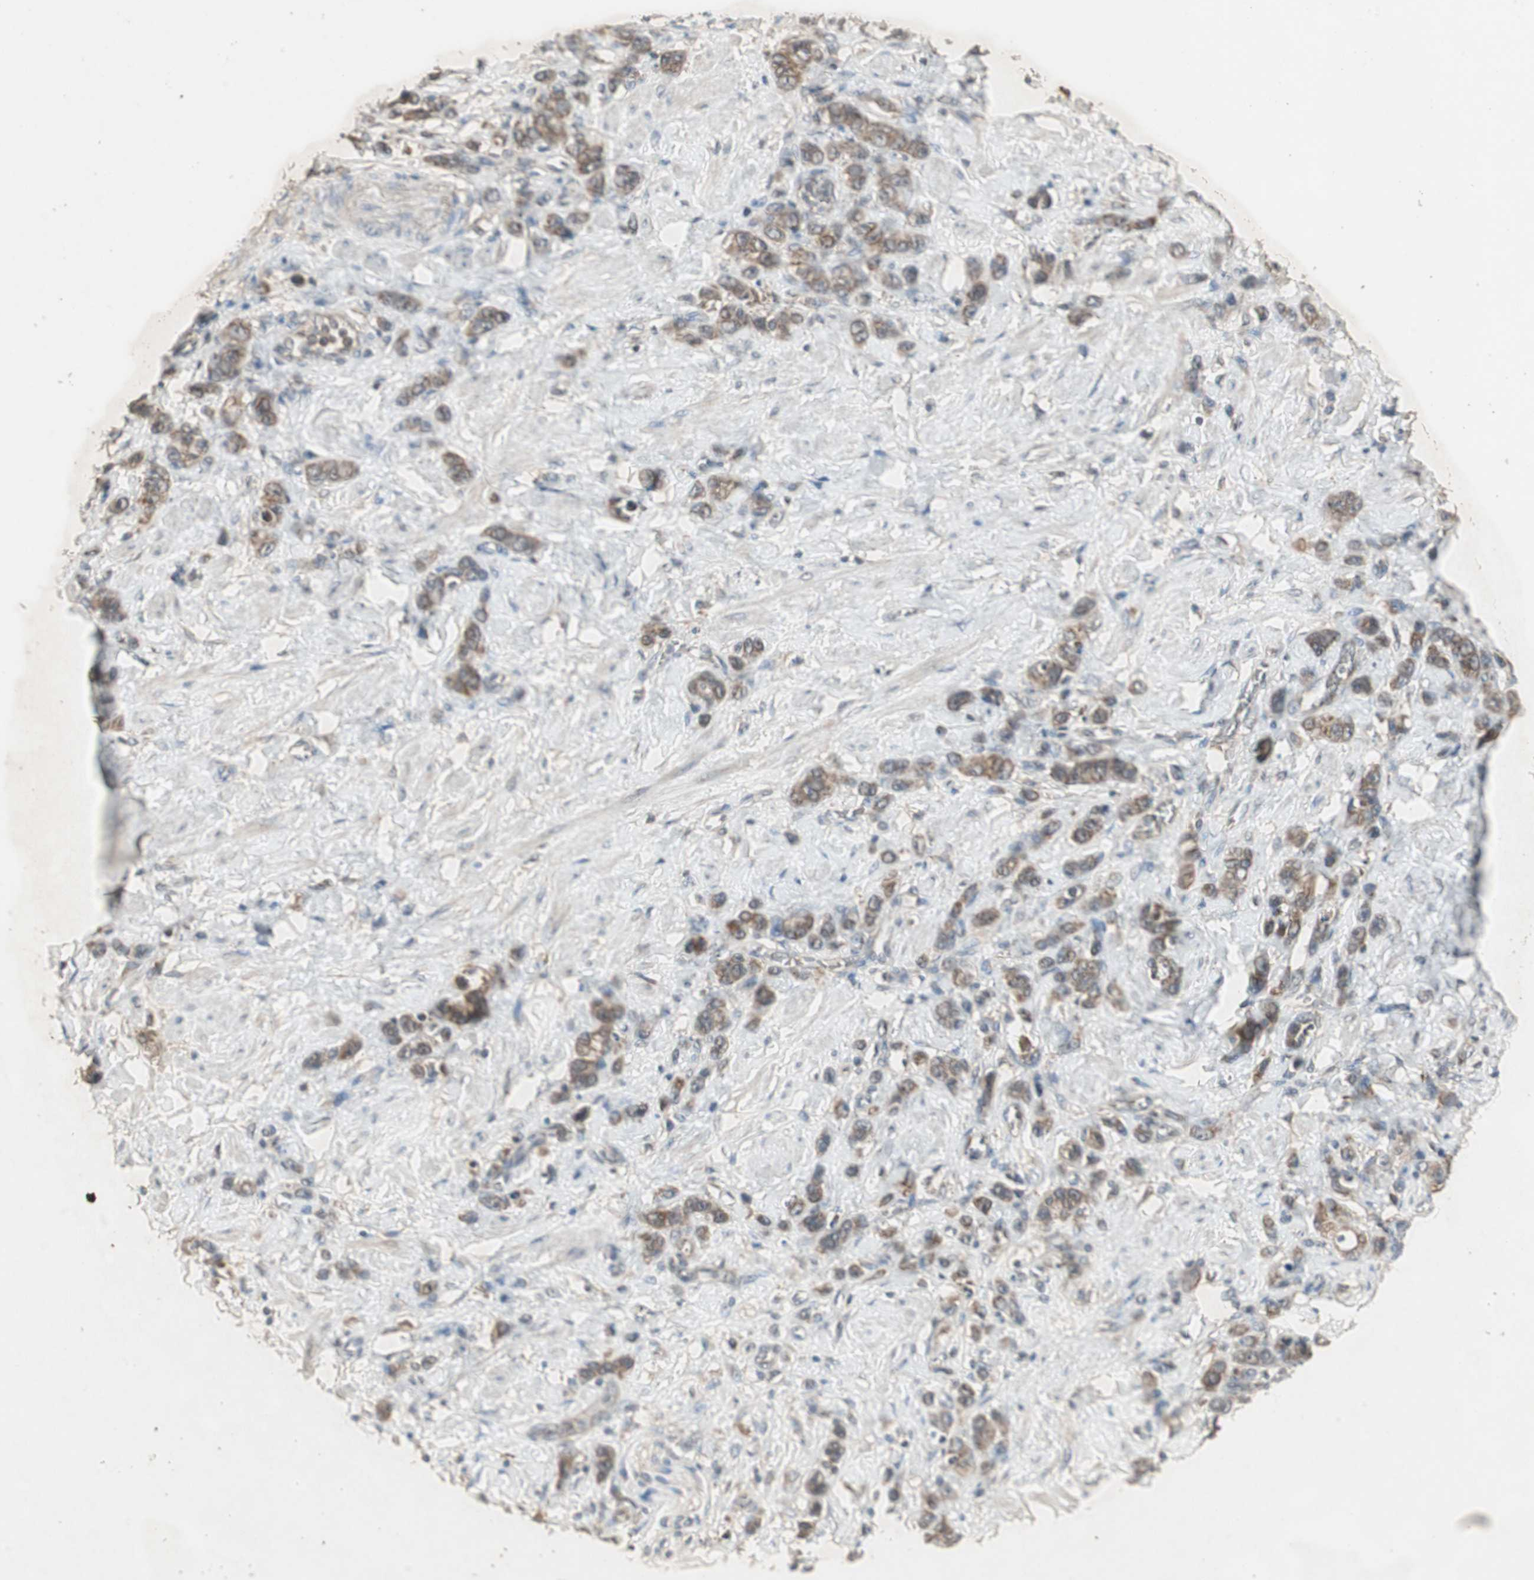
{"staining": {"intensity": "moderate", "quantity": ">75%", "location": "cytoplasmic/membranous"}, "tissue": "stomach cancer", "cell_type": "Tumor cells", "image_type": "cancer", "snomed": [{"axis": "morphology", "description": "Adenocarcinoma, NOS"}, {"axis": "topography", "description": "Stomach"}], "caption": "Immunohistochemistry (IHC) of human stomach cancer reveals medium levels of moderate cytoplasmic/membranous expression in about >75% of tumor cells. (brown staining indicates protein expression, while blue staining denotes nuclei).", "gene": "UBAC1", "patient": {"sex": "male", "age": 82}}